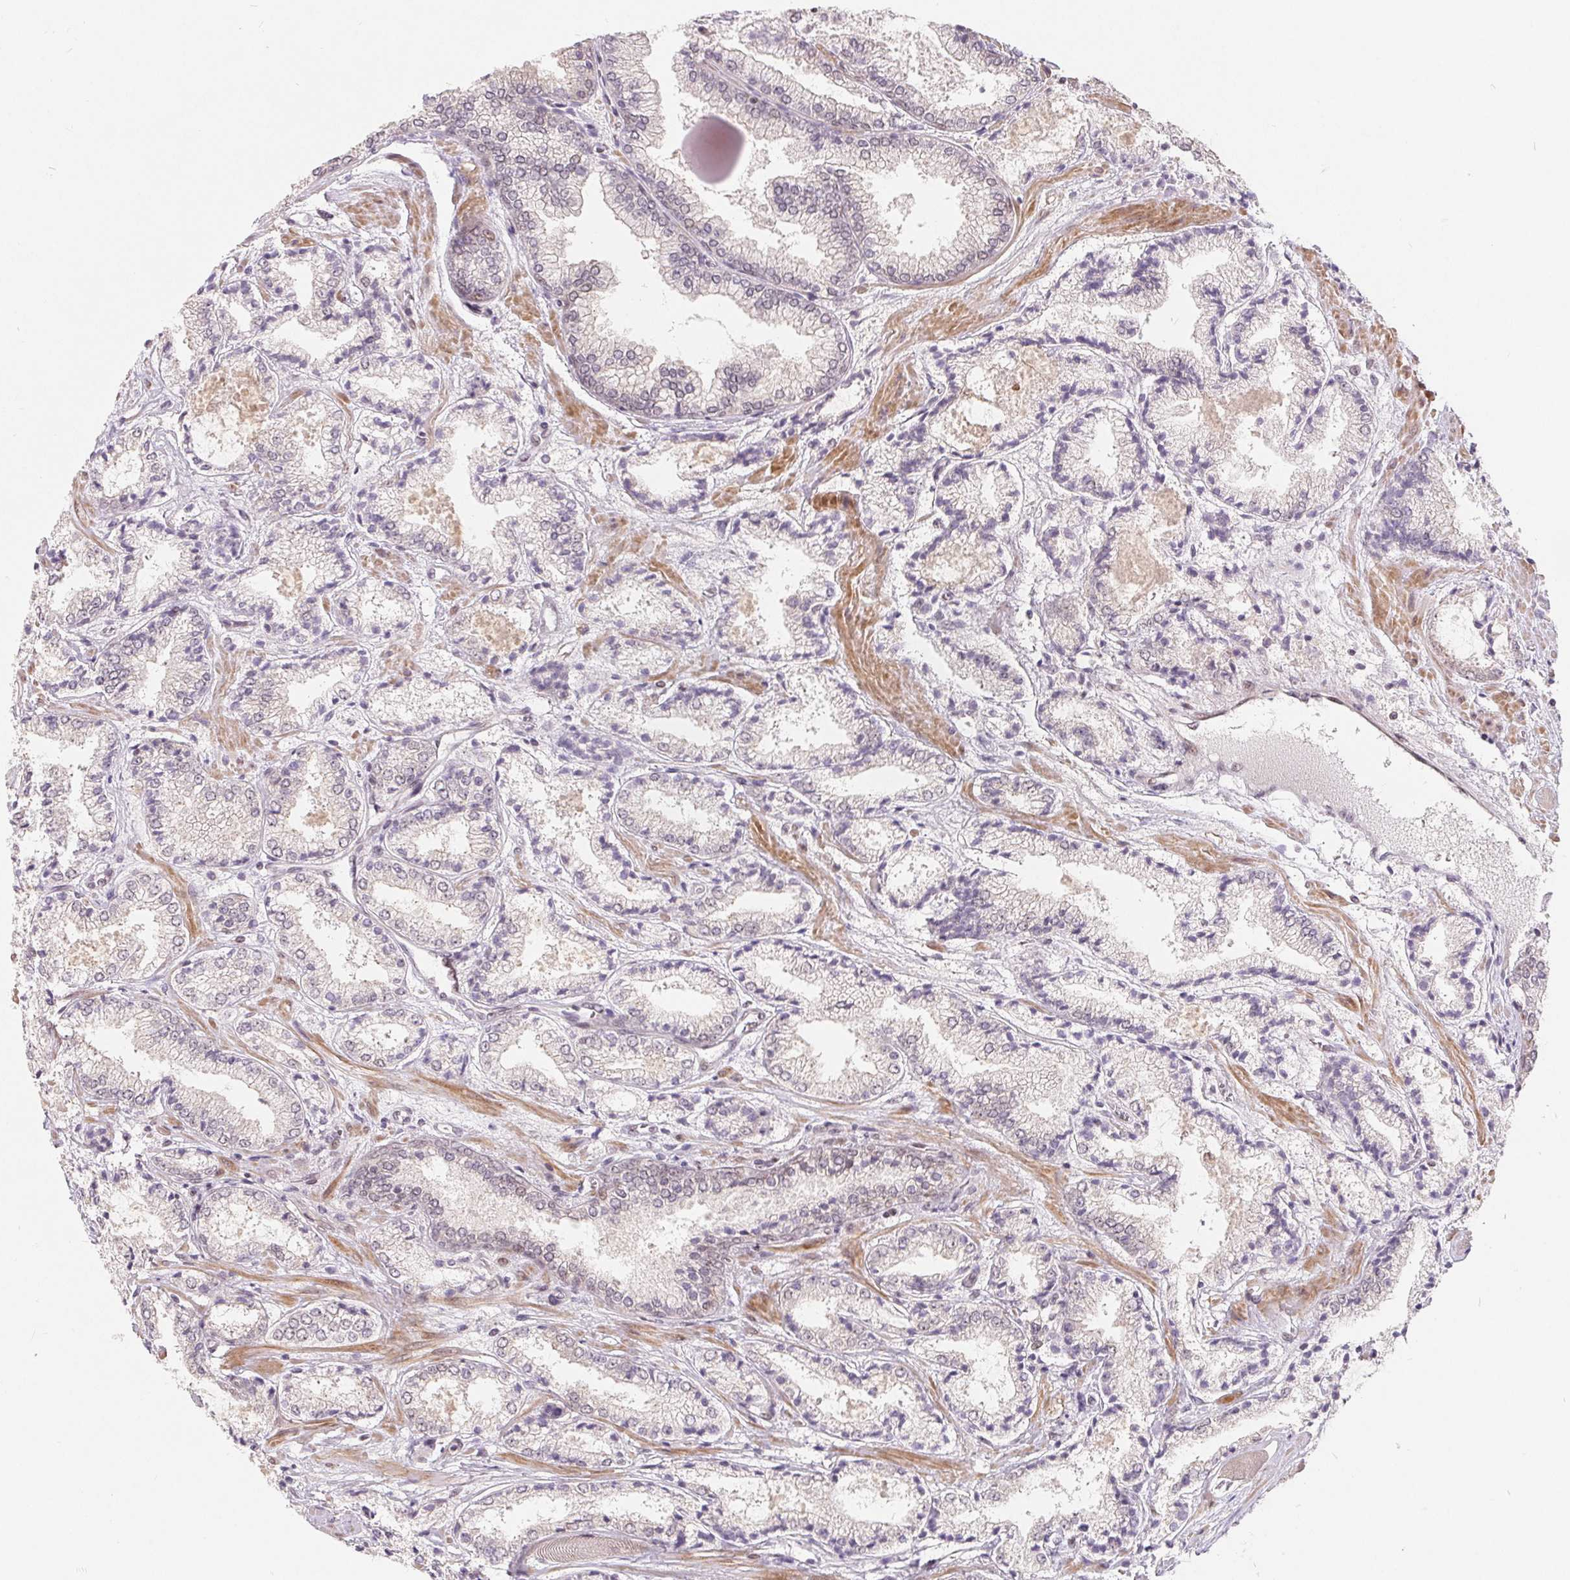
{"staining": {"intensity": "negative", "quantity": "none", "location": "none"}, "tissue": "prostate cancer", "cell_type": "Tumor cells", "image_type": "cancer", "snomed": [{"axis": "morphology", "description": "Adenocarcinoma, High grade"}, {"axis": "topography", "description": "Prostate"}], "caption": "High power microscopy image of an immunohistochemistry (IHC) histopathology image of prostate cancer (adenocarcinoma (high-grade)), revealing no significant positivity in tumor cells. The staining was performed using DAB (3,3'-diaminobenzidine) to visualize the protein expression in brown, while the nuclei were stained in blue with hematoxylin (Magnification: 20x).", "gene": "NRG2", "patient": {"sex": "male", "age": 64}}